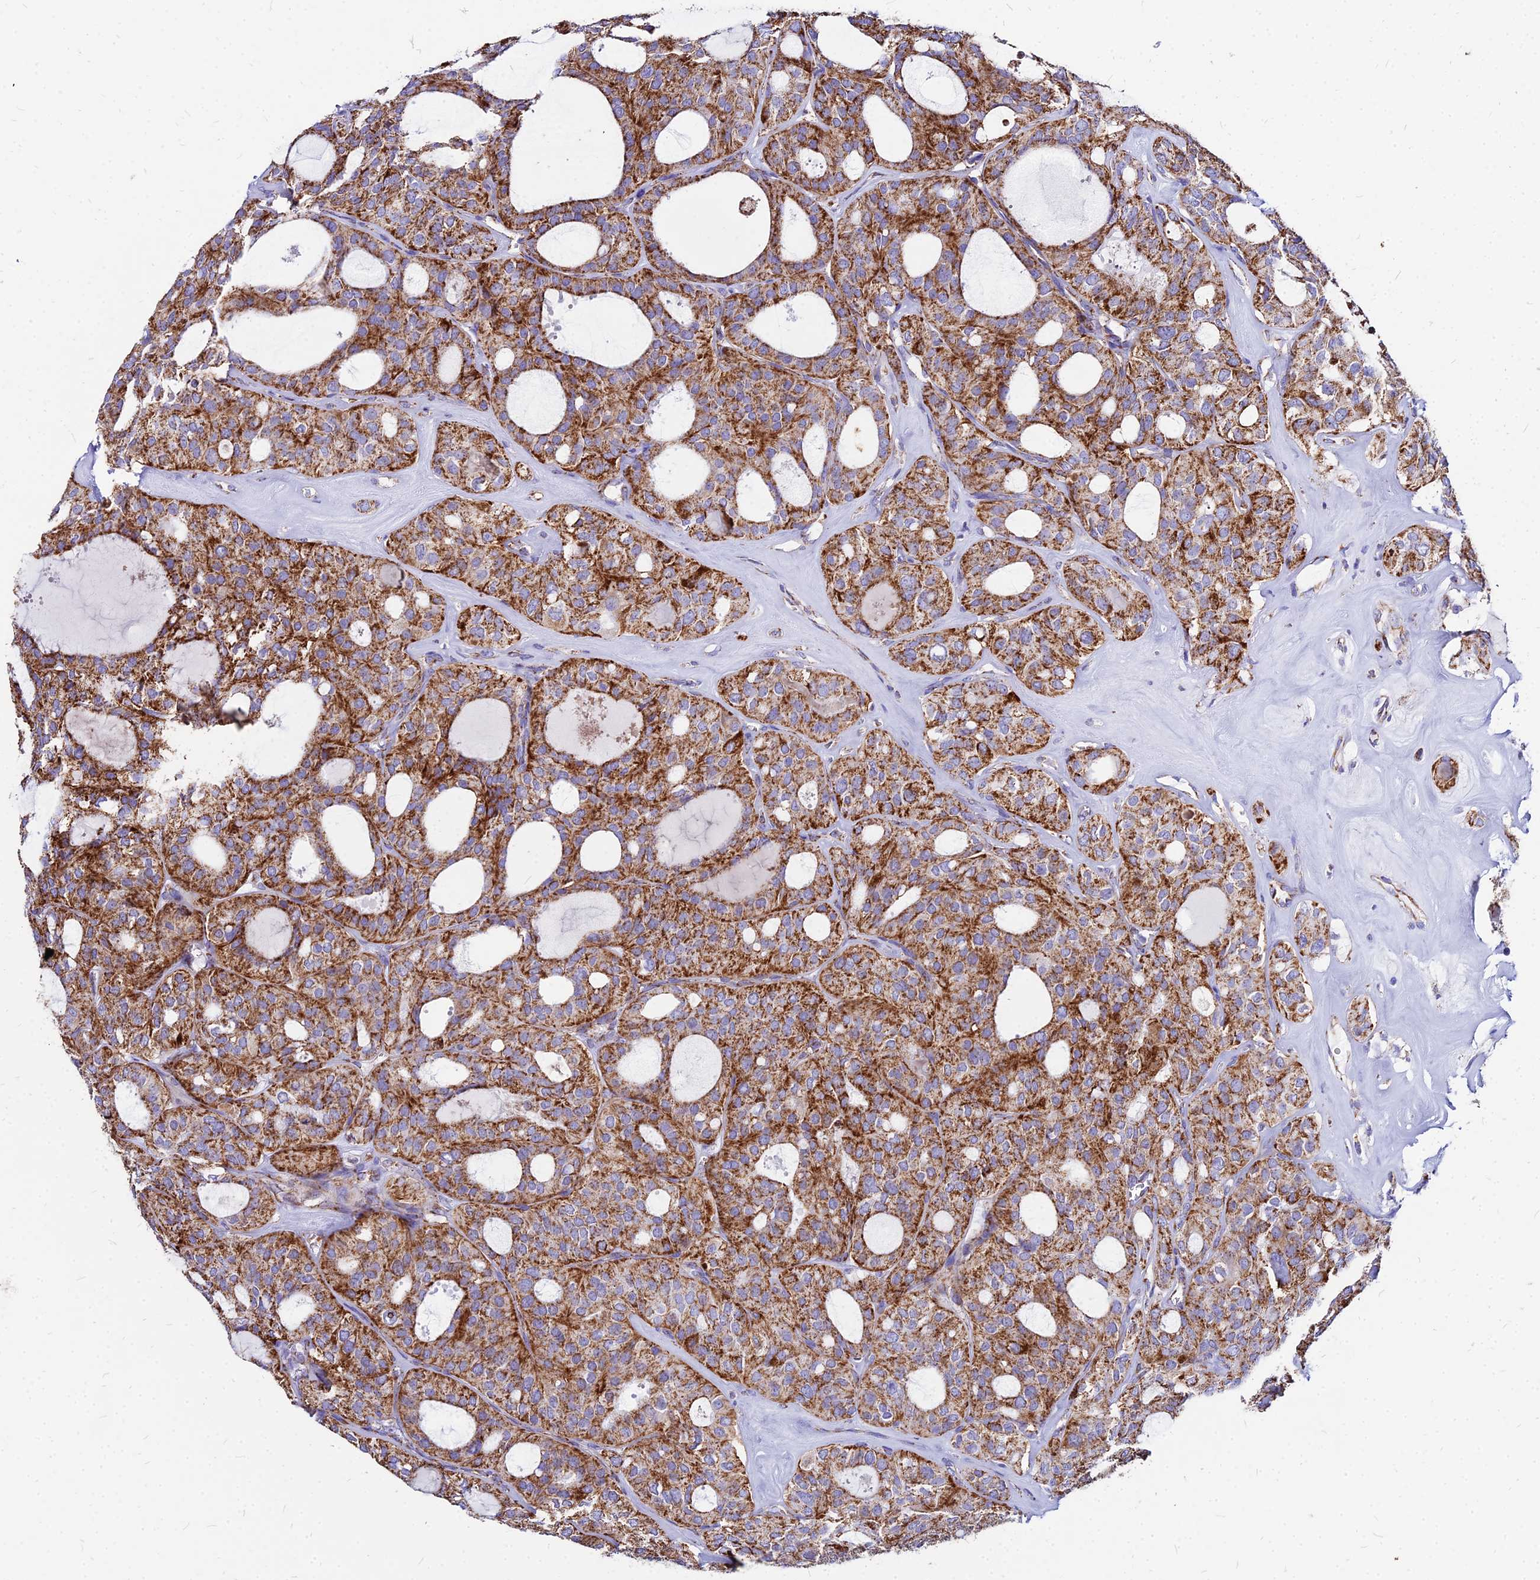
{"staining": {"intensity": "strong", "quantity": ">75%", "location": "cytoplasmic/membranous"}, "tissue": "thyroid cancer", "cell_type": "Tumor cells", "image_type": "cancer", "snomed": [{"axis": "morphology", "description": "Follicular adenoma carcinoma, NOS"}, {"axis": "topography", "description": "Thyroid gland"}], "caption": "Tumor cells exhibit high levels of strong cytoplasmic/membranous positivity in approximately >75% of cells in human thyroid cancer (follicular adenoma carcinoma). The staining is performed using DAB (3,3'-diaminobenzidine) brown chromogen to label protein expression. The nuclei are counter-stained blue using hematoxylin.", "gene": "DLD", "patient": {"sex": "male", "age": 75}}